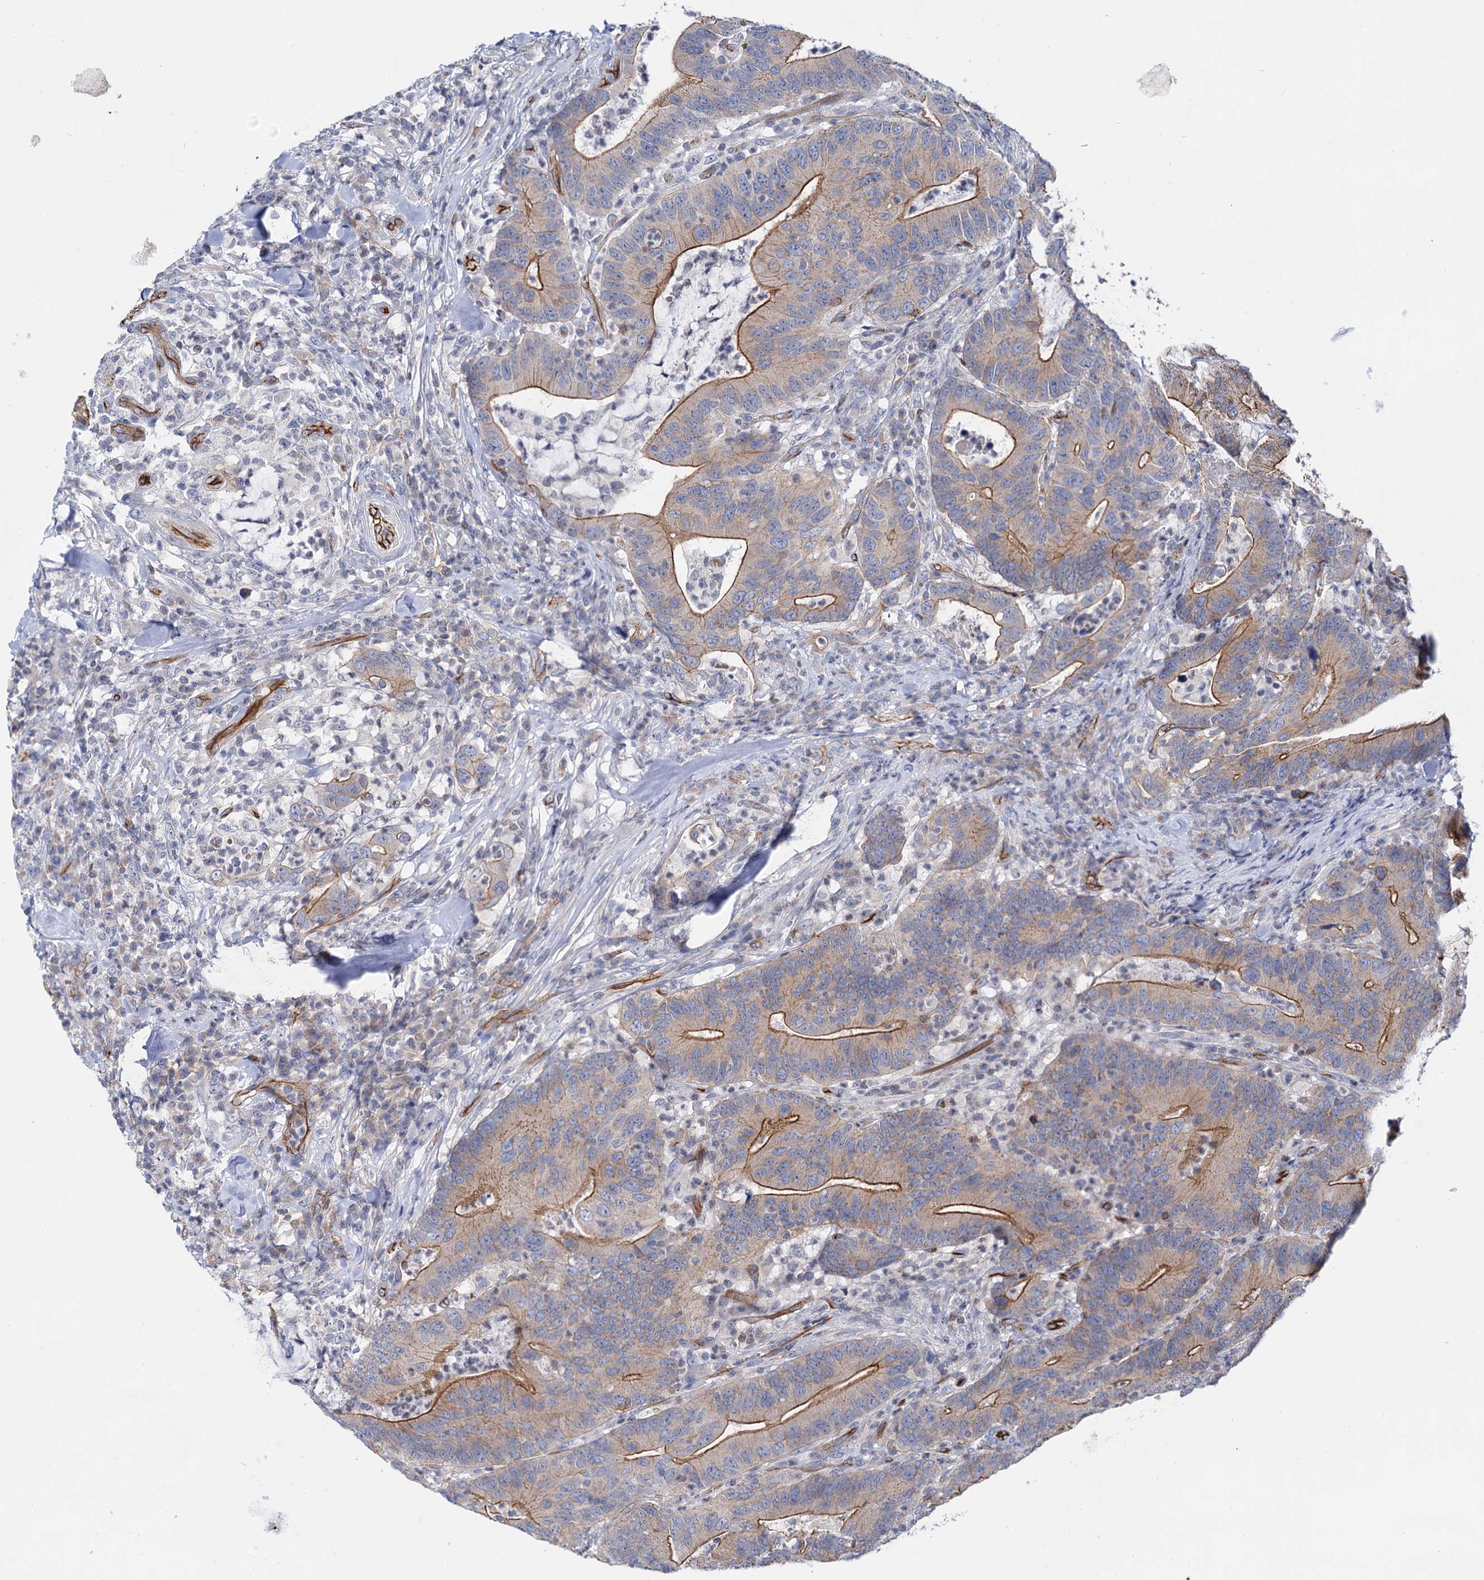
{"staining": {"intensity": "moderate", "quantity": ">75%", "location": "cytoplasmic/membranous"}, "tissue": "colorectal cancer", "cell_type": "Tumor cells", "image_type": "cancer", "snomed": [{"axis": "morphology", "description": "Adenocarcinoma, NOS"}, {"axis": "topography", "description": "Colon"}], "caption": "Tumor cells show moderate cytoplasmic/membranous expression in about >75% of cells in colorectal adenocarcinoma.", "gene": "ABLIM1", "patient": {"sex": "female", "age": 66}}